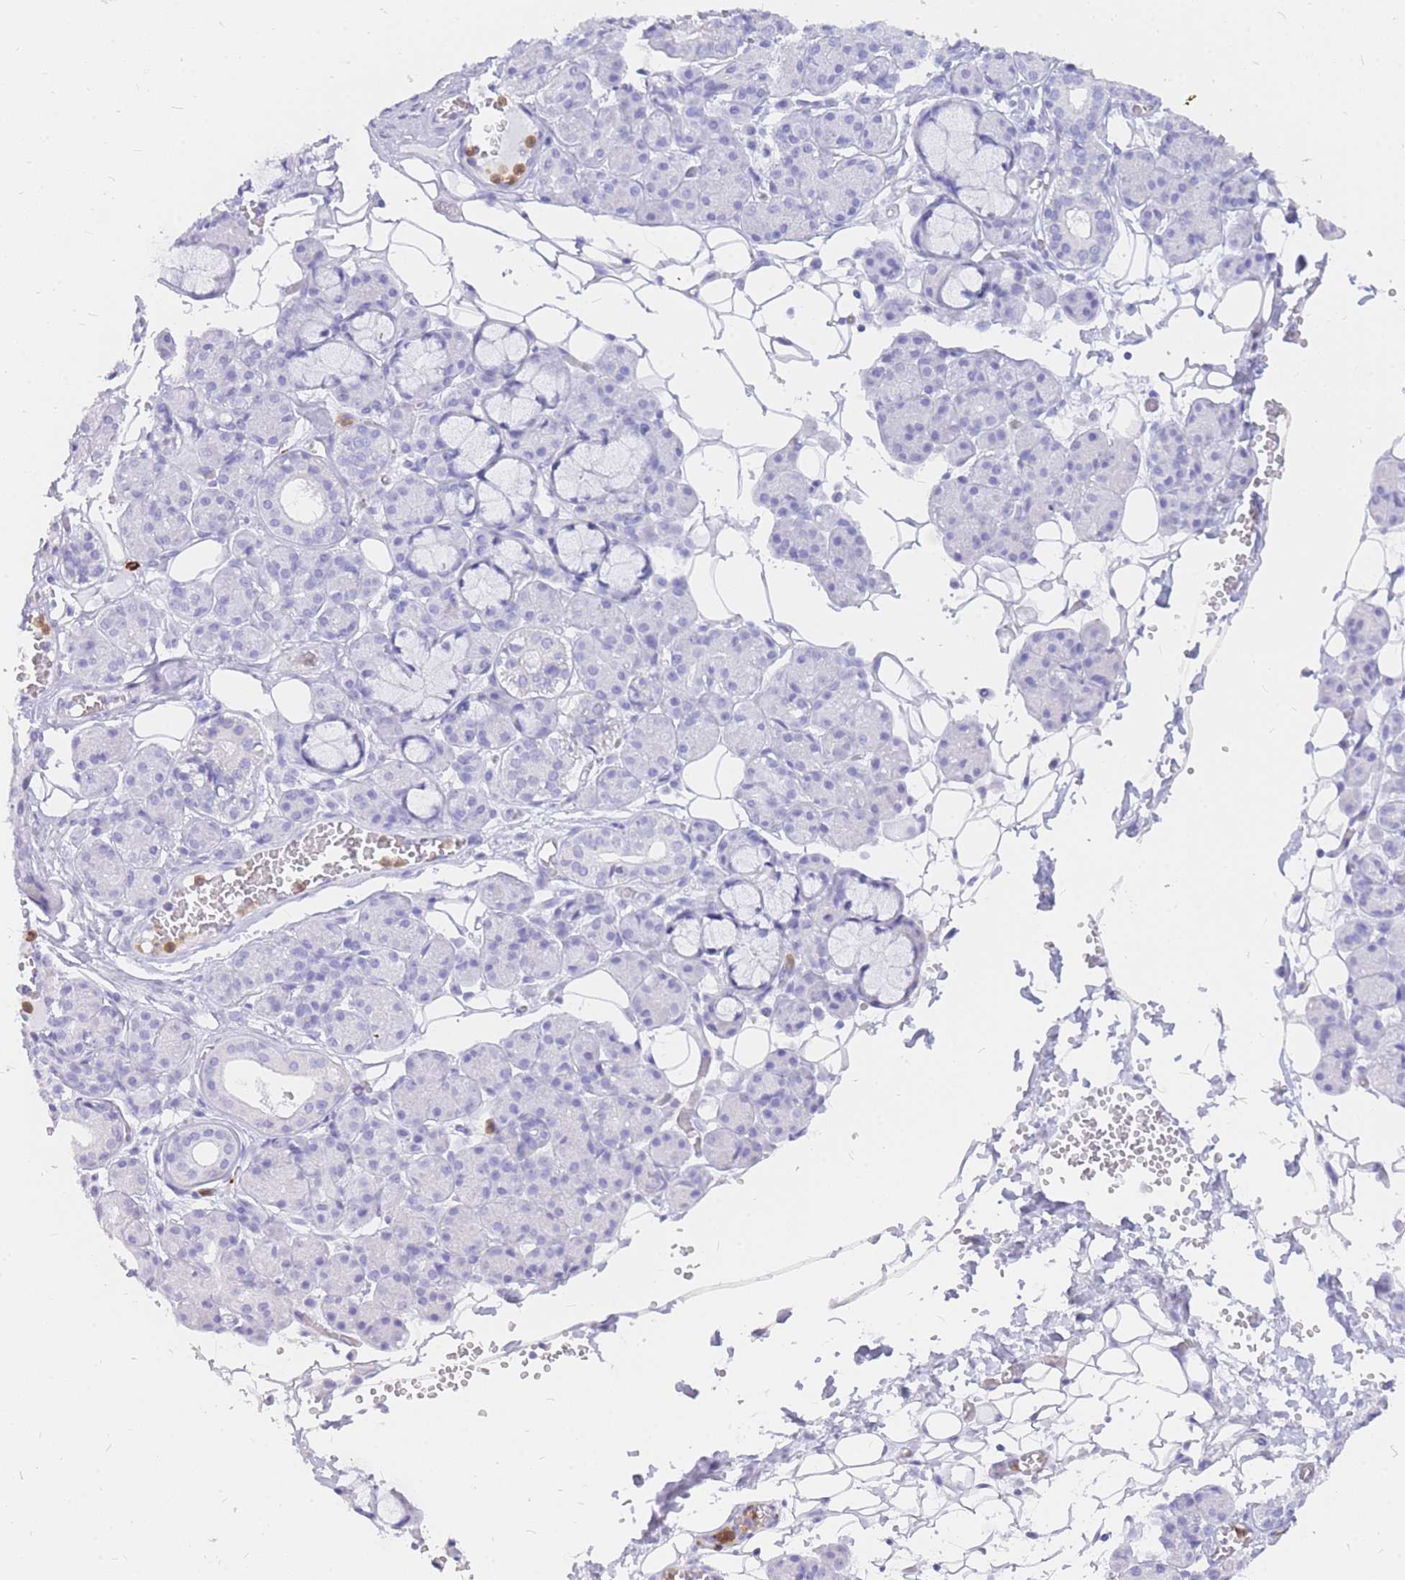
{"staining": {"intensity": "negative", "quantity": "none", "location": "none"}, "tissue": "salivary gland", "cell_type": "Glandular cells", "image_type": "normal", "snomed": [{"axis": "morphology", "description": "Normal tissue, NOS"}, {"axis": "topography", "description": "Salivary gland"}], "caption": "DAB immunohistochemical staining of unremarkable salivary gland reveals no significant staining in glandular cells.", "gene": "HERC1", "patient": {"sex": "male", "age": 63}}